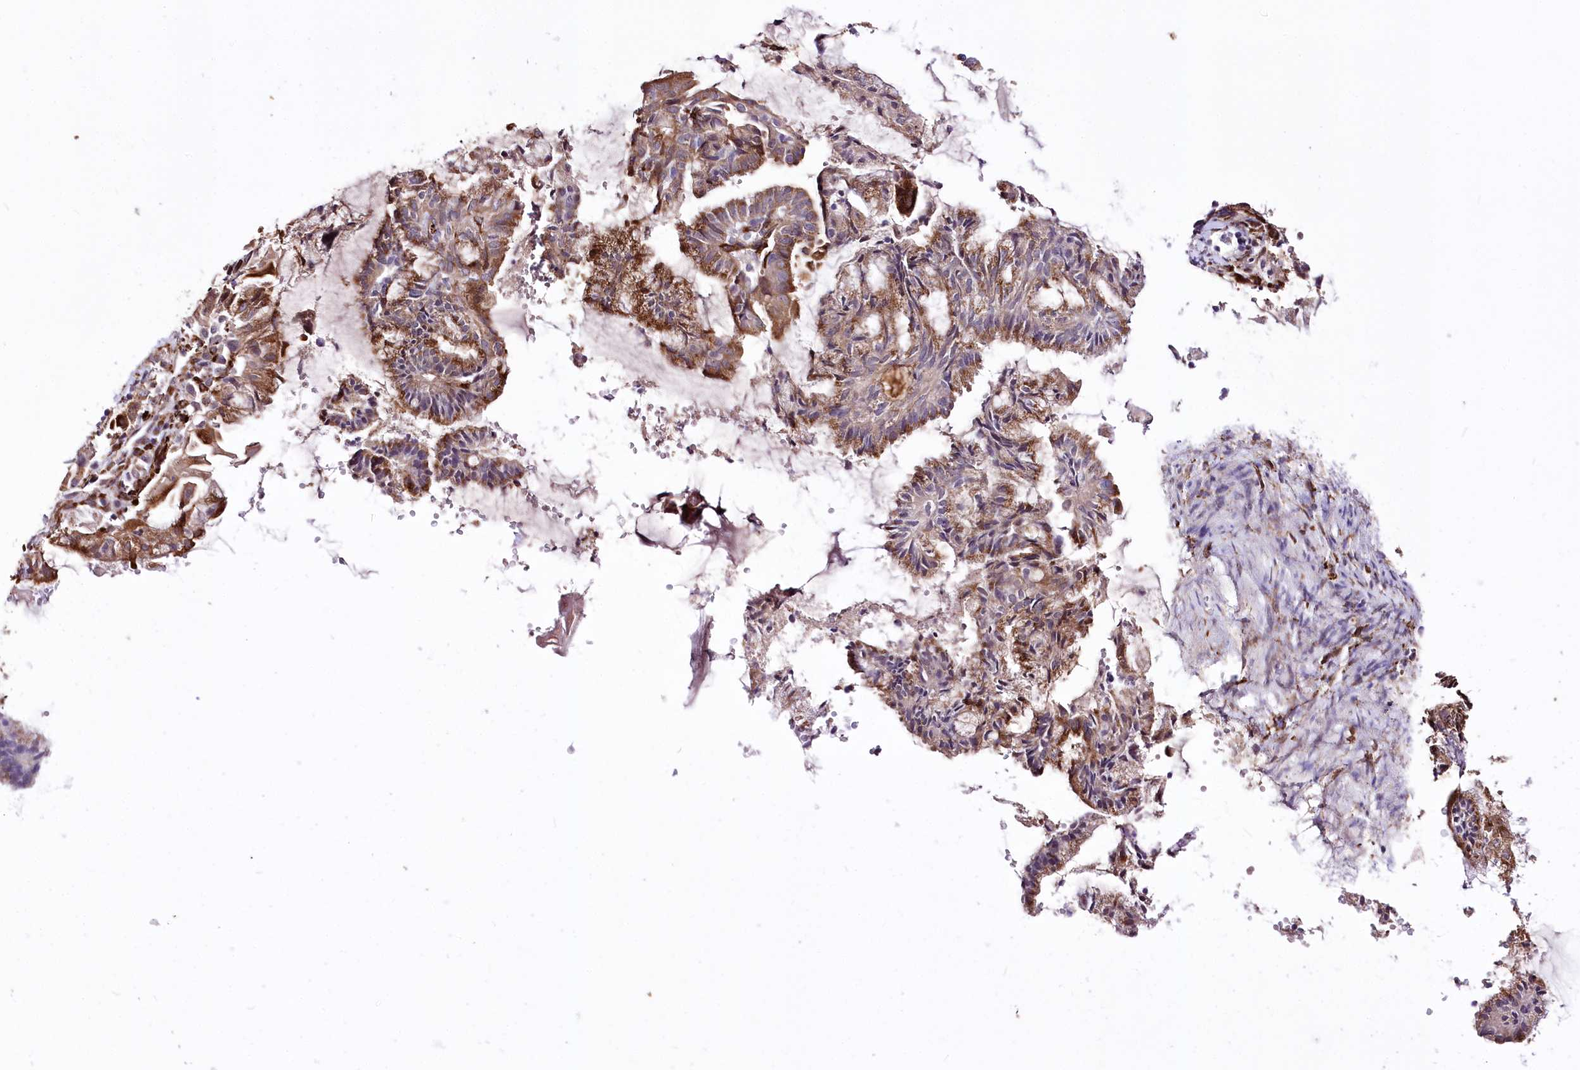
{"staining": {"intensity": "moderate", "quantity": ">75%", "location": "cytoplasmic/membranous"}, "tissue": "endometrial cancer", "cell_type": "Tumor cells", "image_type": "cancer", "snomed": [{"axis": "morphology", "description": "Adenocarcinoma, NOS"}, {"axis": "topography", "description": "Endometrium"}], "caption": "Endometrial adenocarcinoma was stained to show a protein in brown. There is medium levels of moderate cytoplasmic/membranous staining in about >75% of tumor cells.", "gene": "WWC1", "patient": {"sex": "female", "age": 86}}